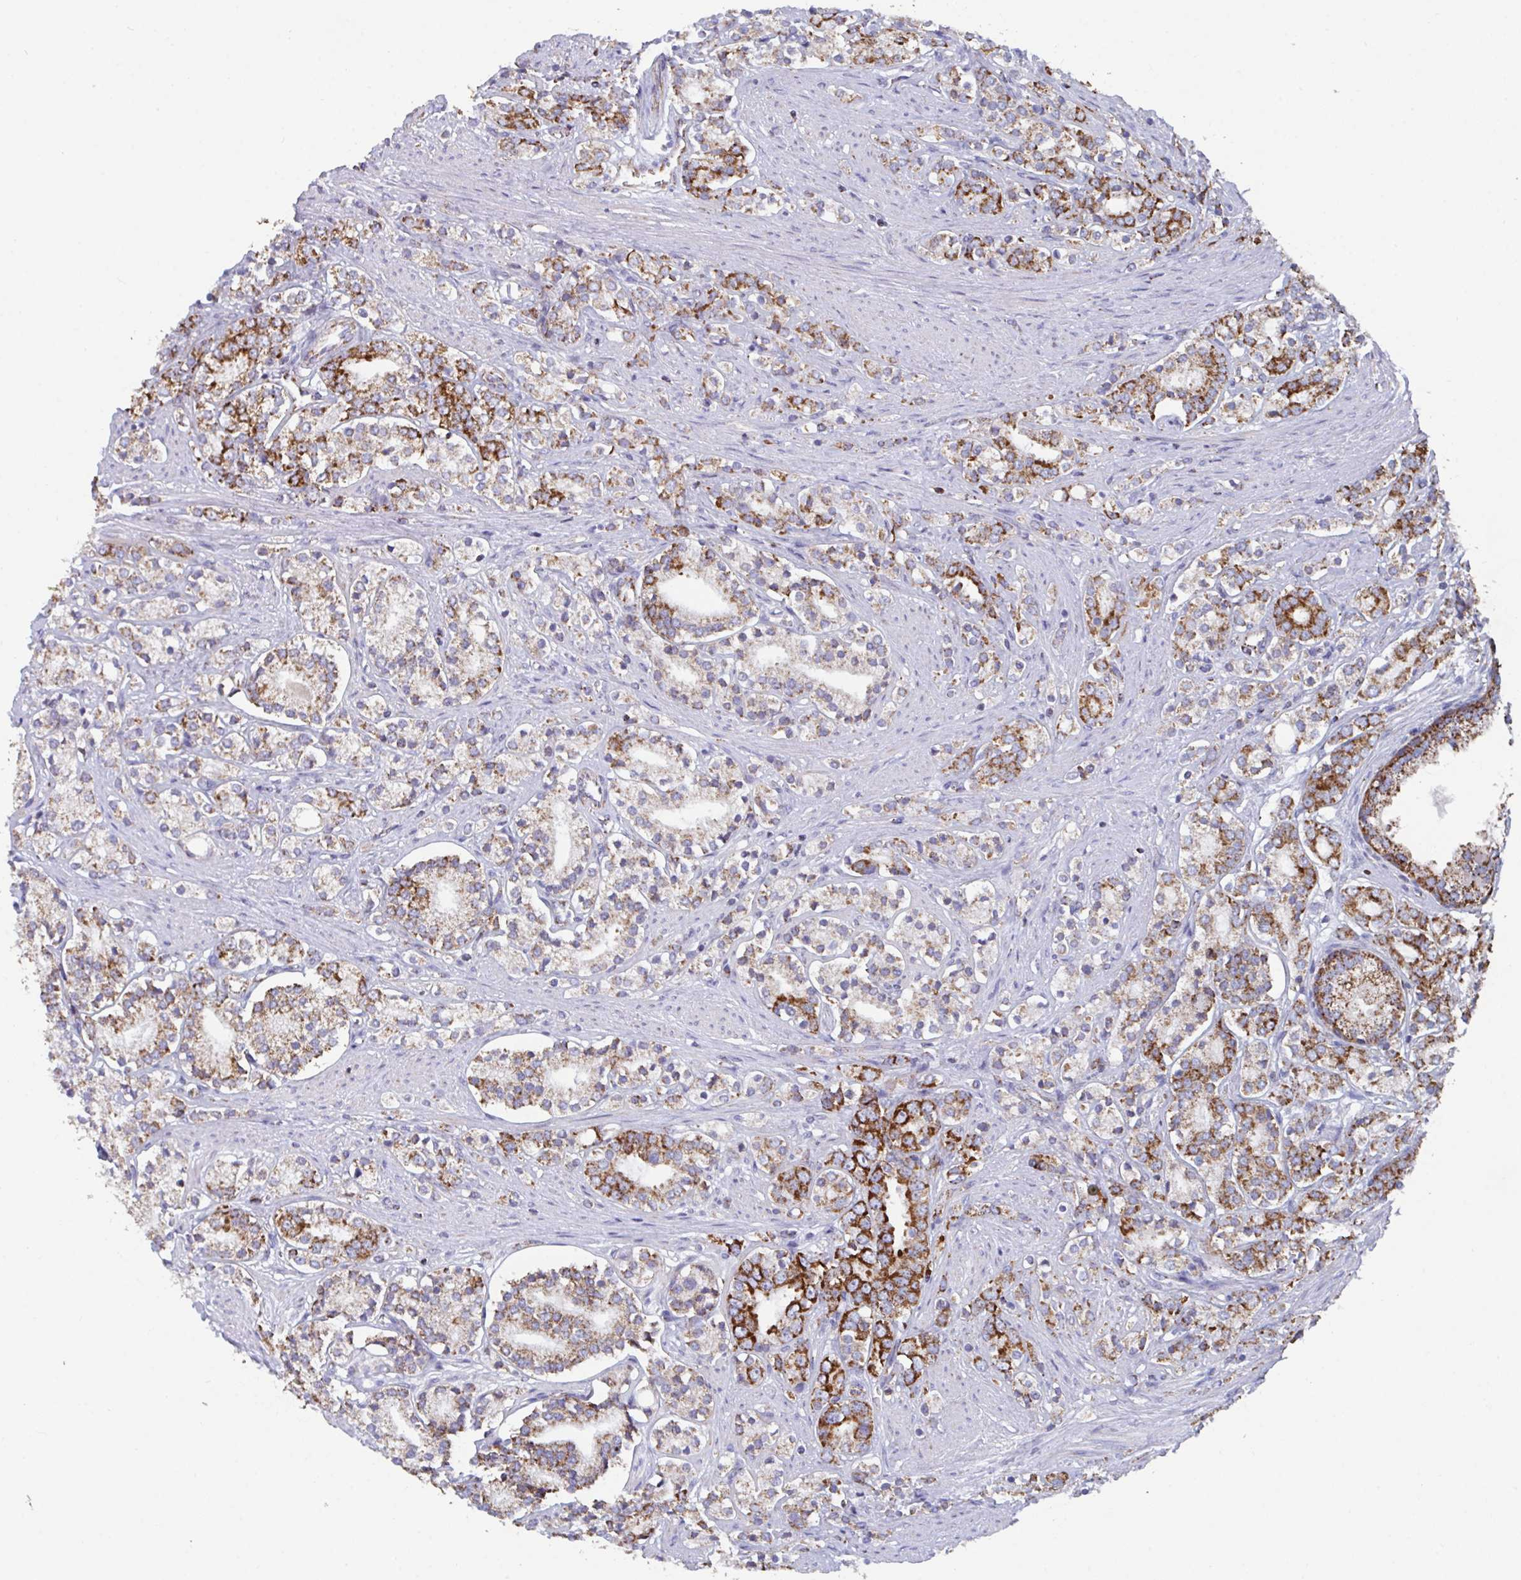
{"staining": {"intensity": "strong", "quantity": ">75%", "location": "cytoplasmic/membranous"}, "tissue": "prostate cancer", "cell_type": "Tumor cells", "image_type": "cancer", "snomed": [{"axis": "morphology", "description": "Adenocarcinoma, High grade"}, {"axis": "topography", "description": "Prostate"}], "caption": "Tumor cells display high levels of strong cytoplasmic/membranous positivity in about >75% of cells in prostate high-grade adenocarcinoma.", "gene": "BCAT2", "patient": {"sex": "male", "age": 58}}